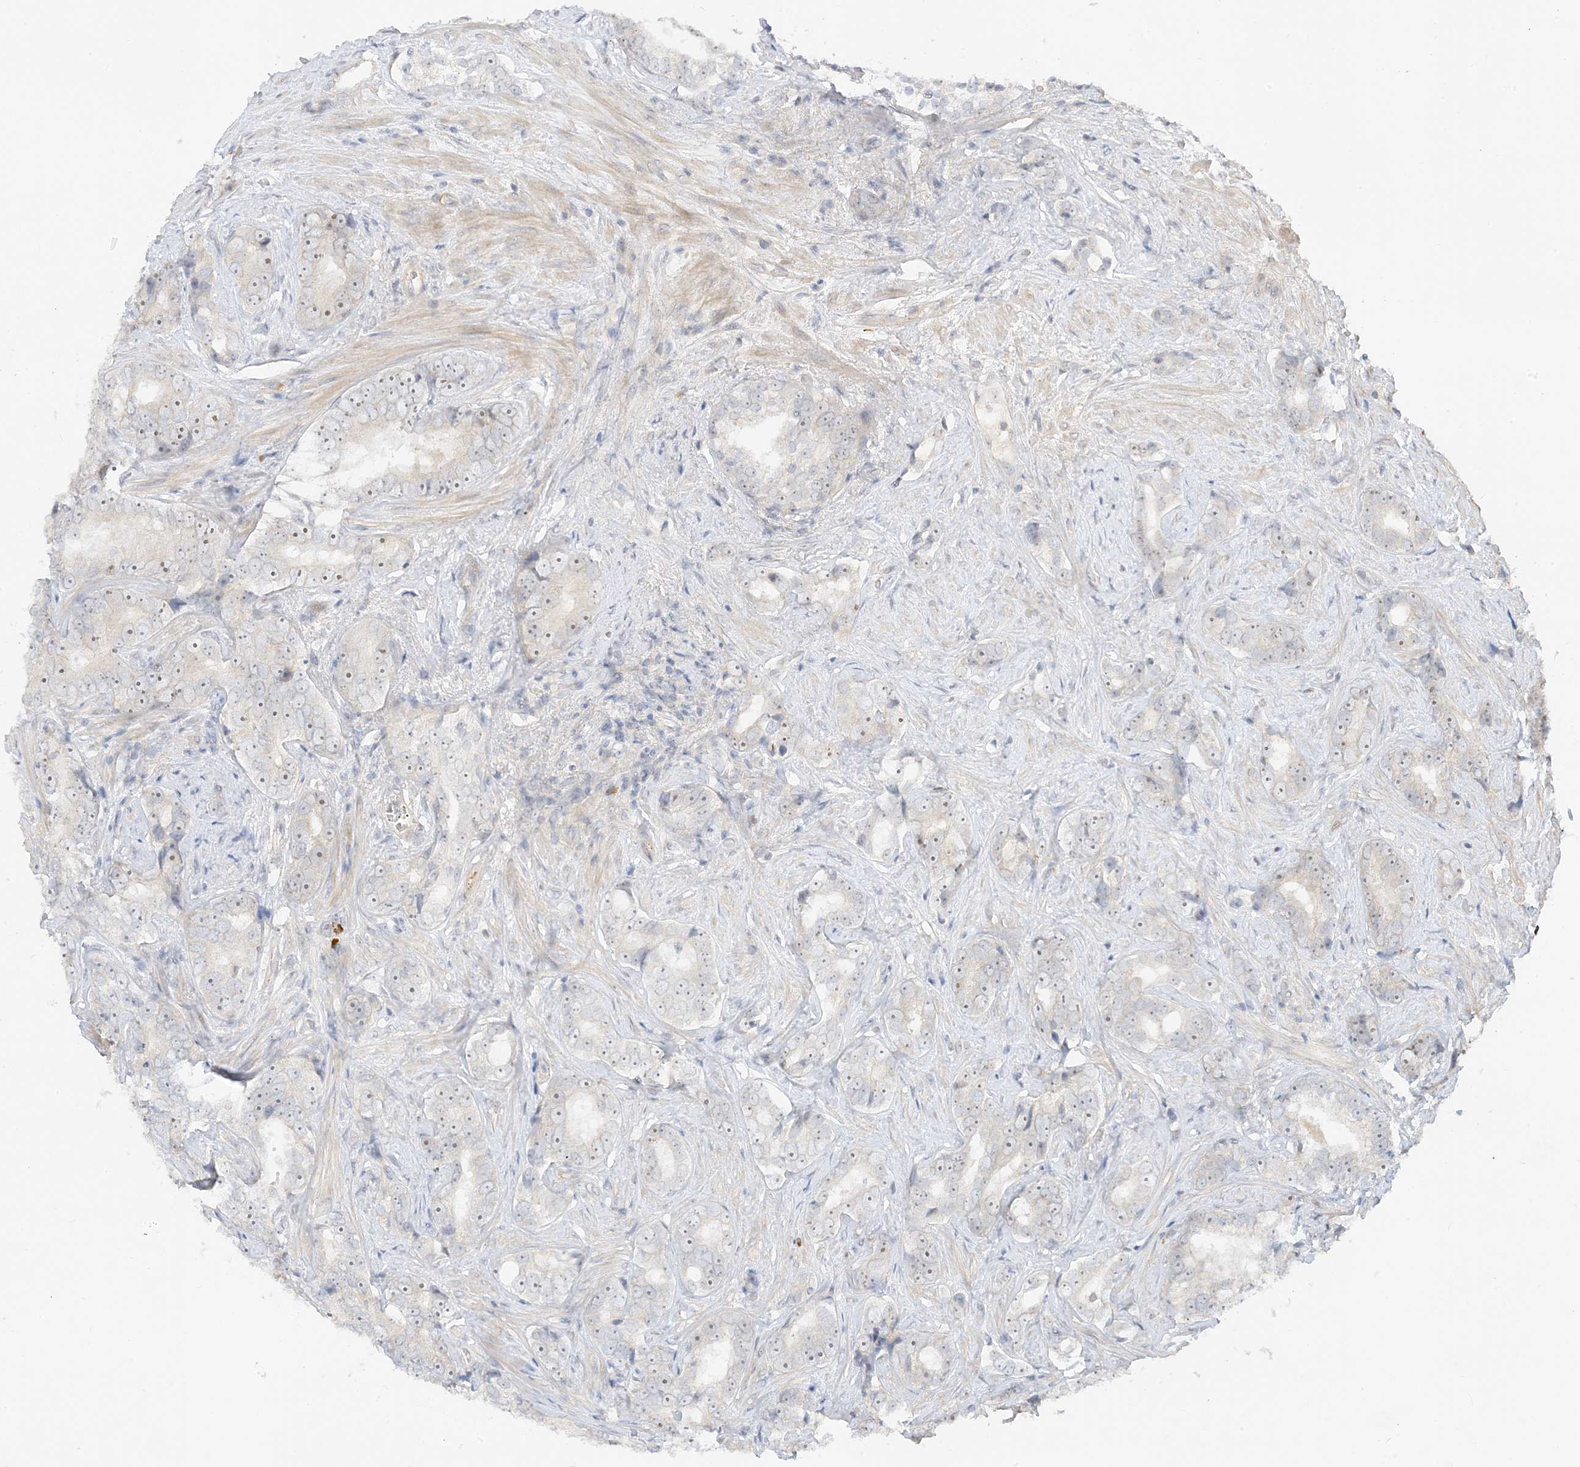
{"staining": {"intensity": "weak", "quantity": "25%-75%", "location": "nuclear"}, "tissue": "prostate cancer", "cell_type": "Tumor cells", "image_type": "cancer", "snomed": [{"axis": "morphology", "description": "Adenocarcinoma, High grade"}, {"axis": "topography", "description": "Prostate"}], "caption": "Immunohistochemistry (DAB) staining of human prostate adenocarcinoma (high-grade) demonstrates weak nuclear protein positivity in approximately 25%-75% of tumor cells.", "gene": "ETAA1", "patient": {"sex": "male", "age": 66}}